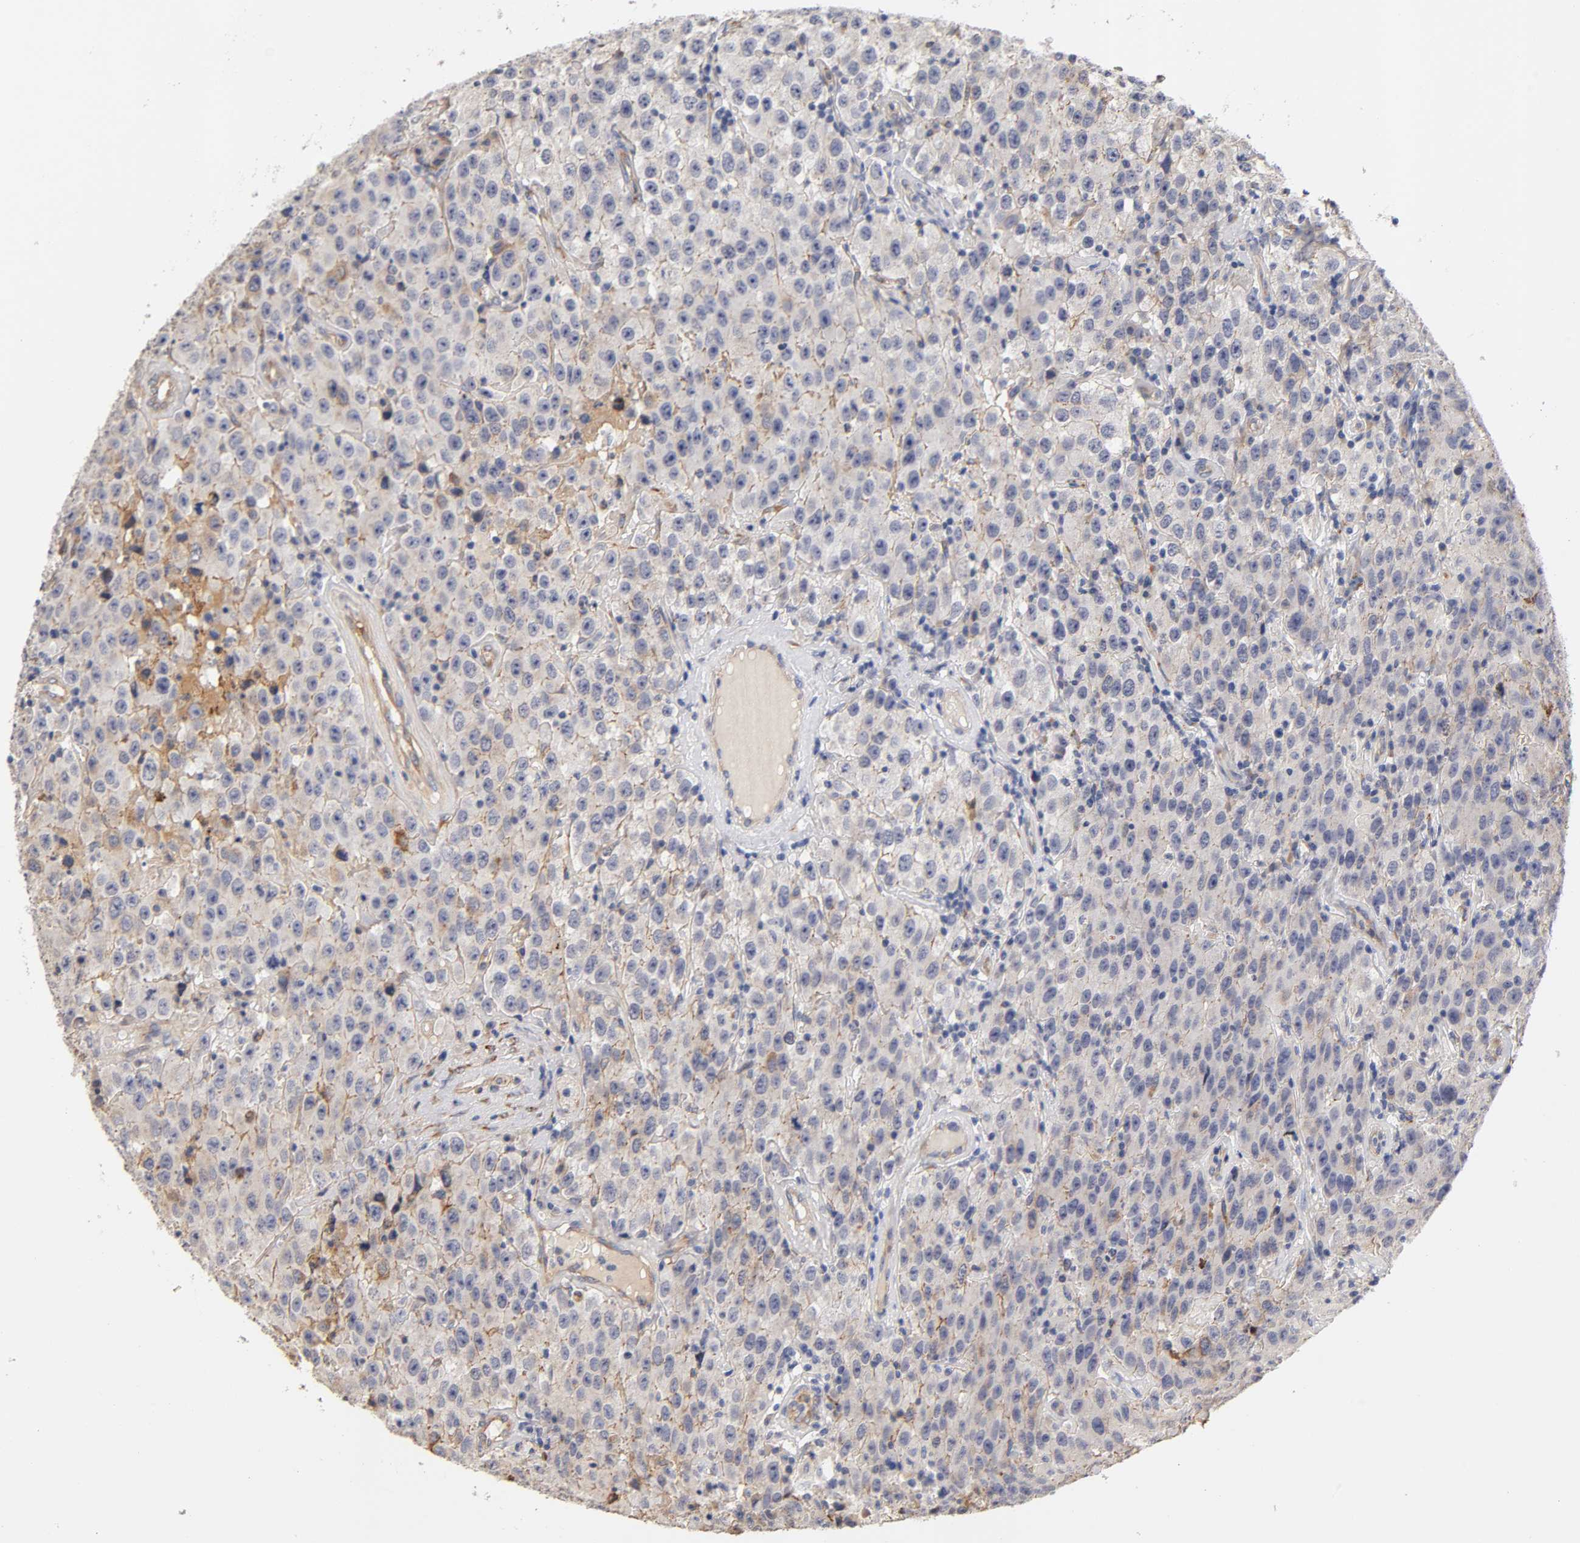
{"staining": {"intensity": "moderate", "quantity": "<25%", "location": "cytoplasmic/membranous"}, "tissue": "testis cancer", "cell_type": "Tumor cells", "image_type": "cancer", "snomed": [{"axis": "morphology", "description": "Seminoma, NOS"}, {"axis": "topography", "description": "Testis"}], "caption": "There is low levels of moderate cytoplasmic/membranous positivity in tumor cells of seminoma (testis), as demonstrated by immunohistochemical staining (brown color).", "gene": "LAMB1", "patient": {"sex": "male", "age": 52}}